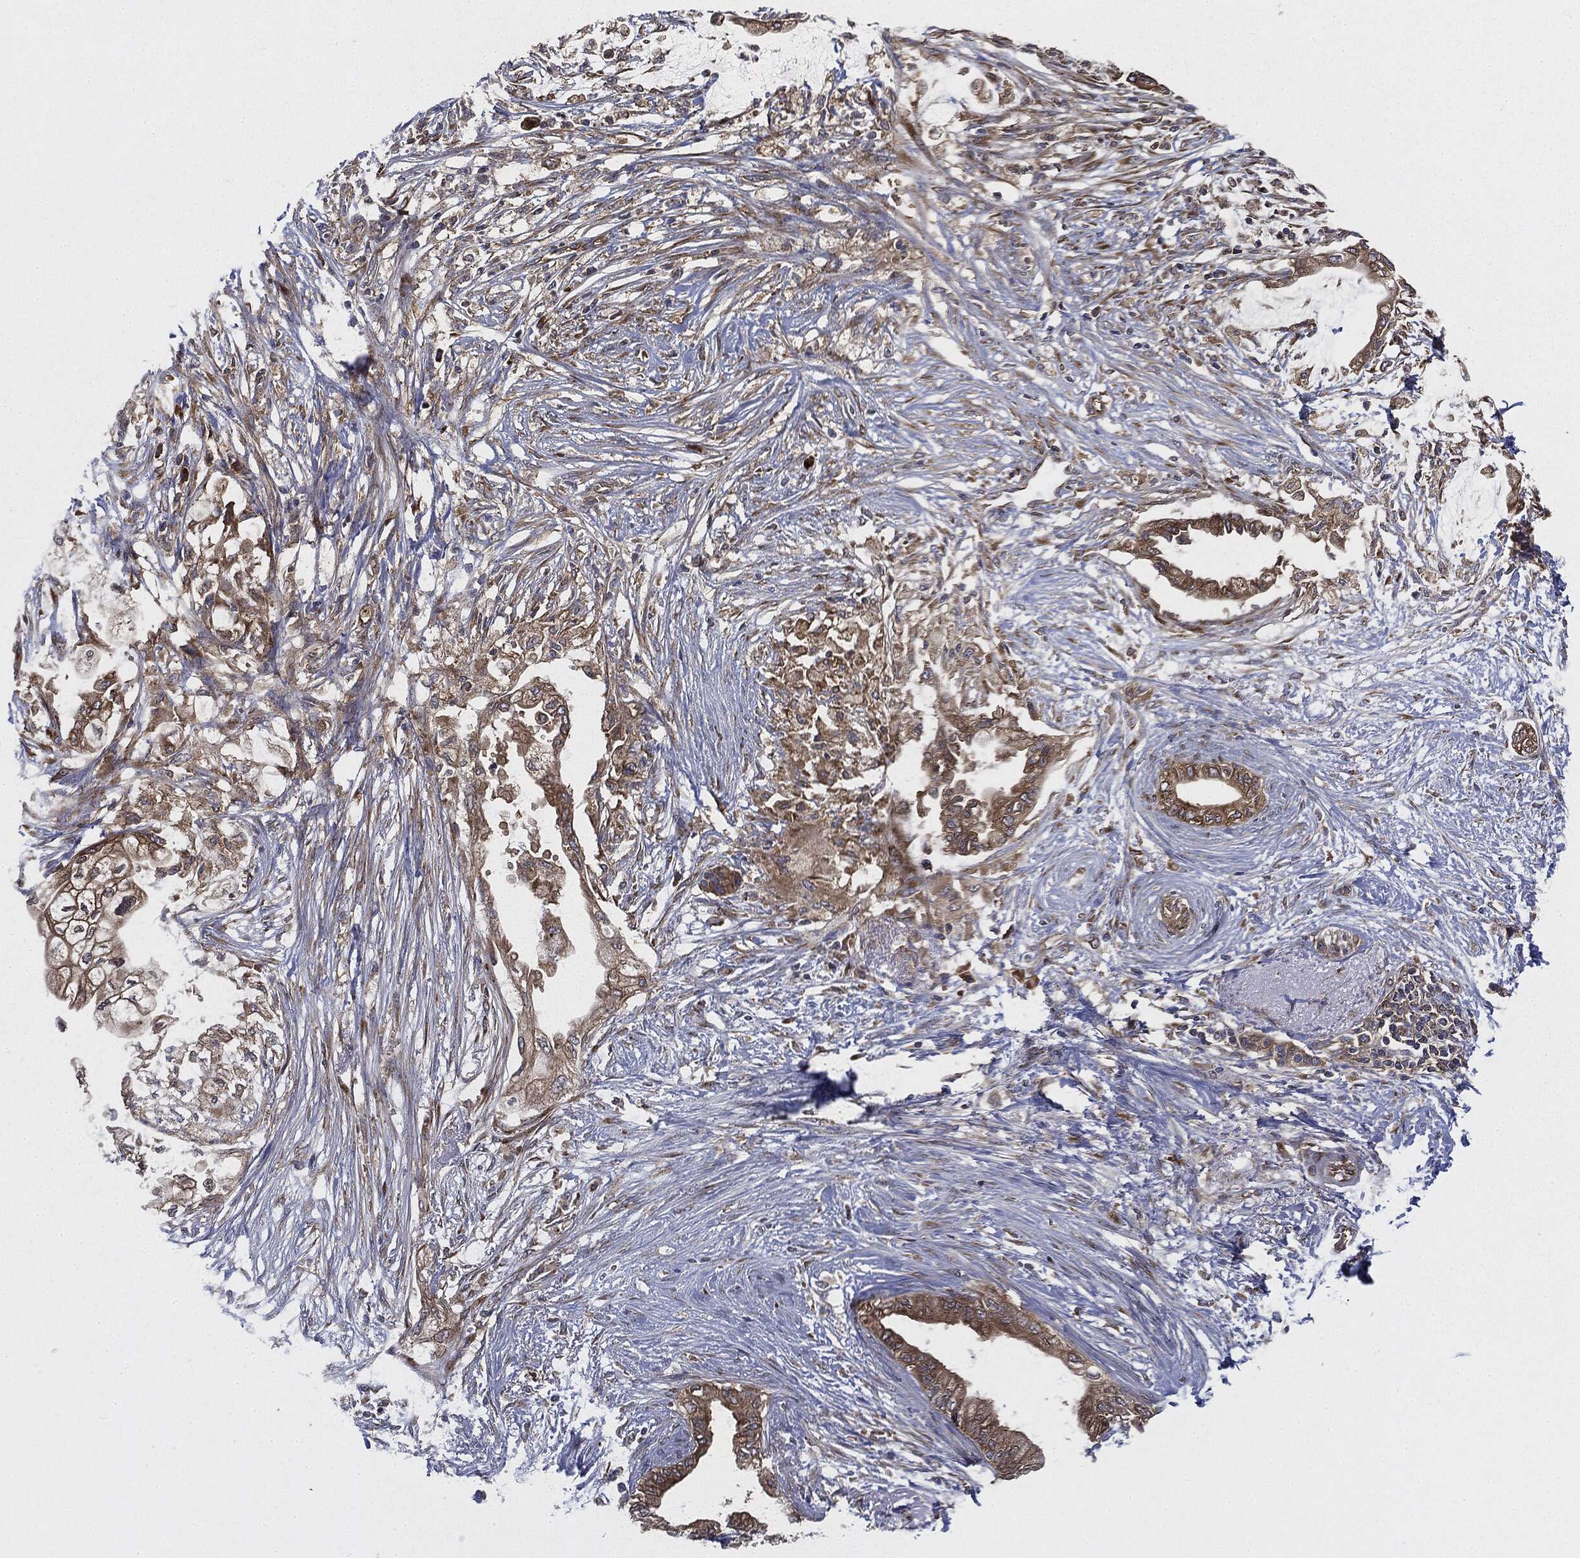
{"staining": {"intensity": "moderate", "quantity": ">75%", "location": "cytoplasmic/membranous"}, "tissue": "pancreatic cancer", "cell_type": "Tumor cells", "image_type": "cancer", "snomed": [{"axis": "morphology", "description": "Normal tissue, NOS"}, {"axis": "morphology", "description": "Adenocarcinoma, NOS"}, {"axis": "topography", "description": "Pancreas"}, {"axis": "topography", "description": "Duodenum"}], "caption": "An image showing moderate cytoplasmic/membranous staining in about >75% of tumor cells in adenocarcinoma (pancreatic), as visualized by brown immunohistochemical staining.", "gene": "EIF2AK2", "patient": {"sex": "female", "age": 60}}